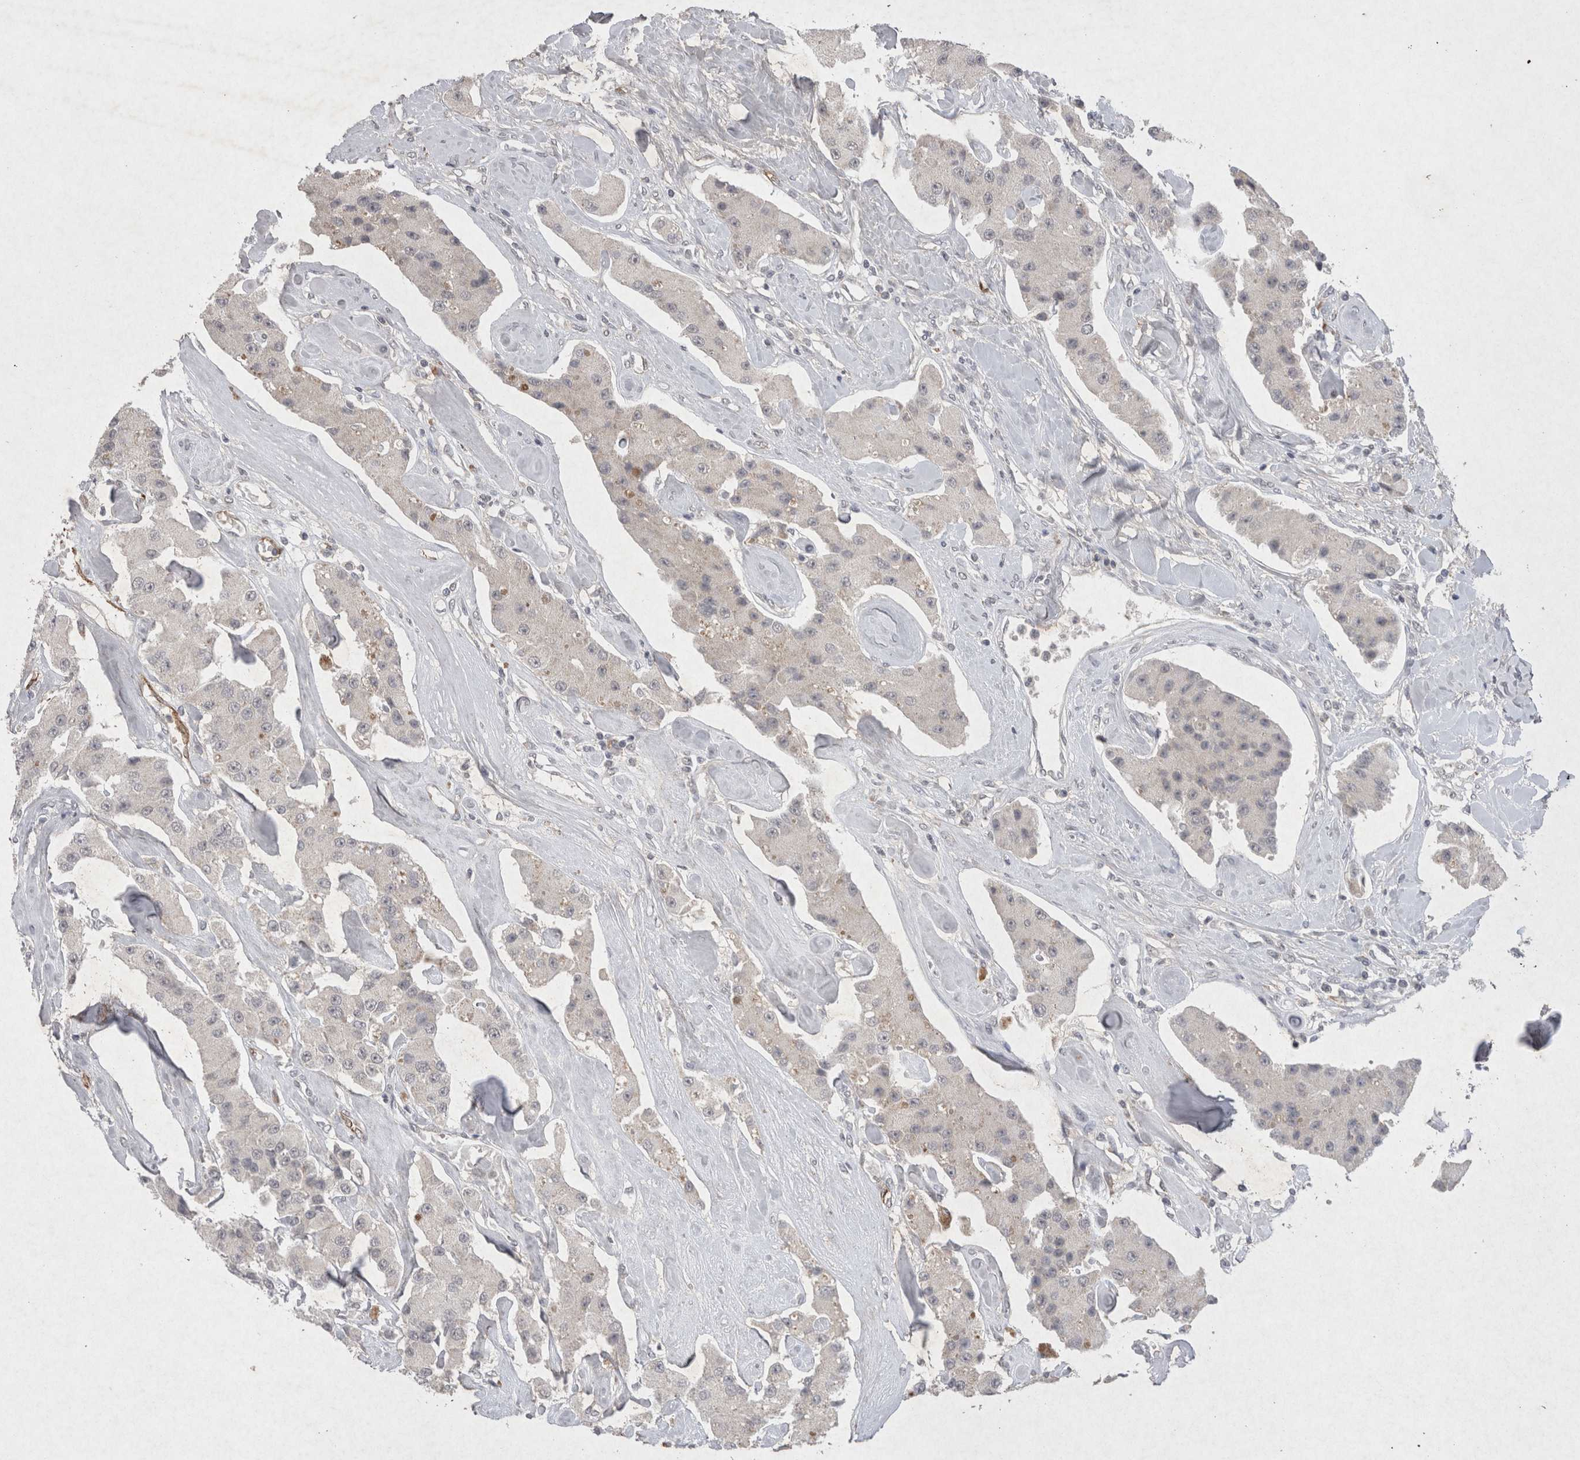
{"staining": {"intensity": "negative", "quantity": "none", "location": "none"}, "tissue": "carcinoid", "cell_type": "Tumor cells", "image_type": "cancer", "snomed": [{"axis": "morphology", "description": "Carcinoid, malignant, NOS"}, {"axis": "topography", "description": "Pancreas"}], "caption": "This is an immunohistochemistry (IHC) photomicrograph of carcinoid. There is no staining in tumor cells.", "gene": "LYVE1", "patient": {"sex": "male", "age": 41}}